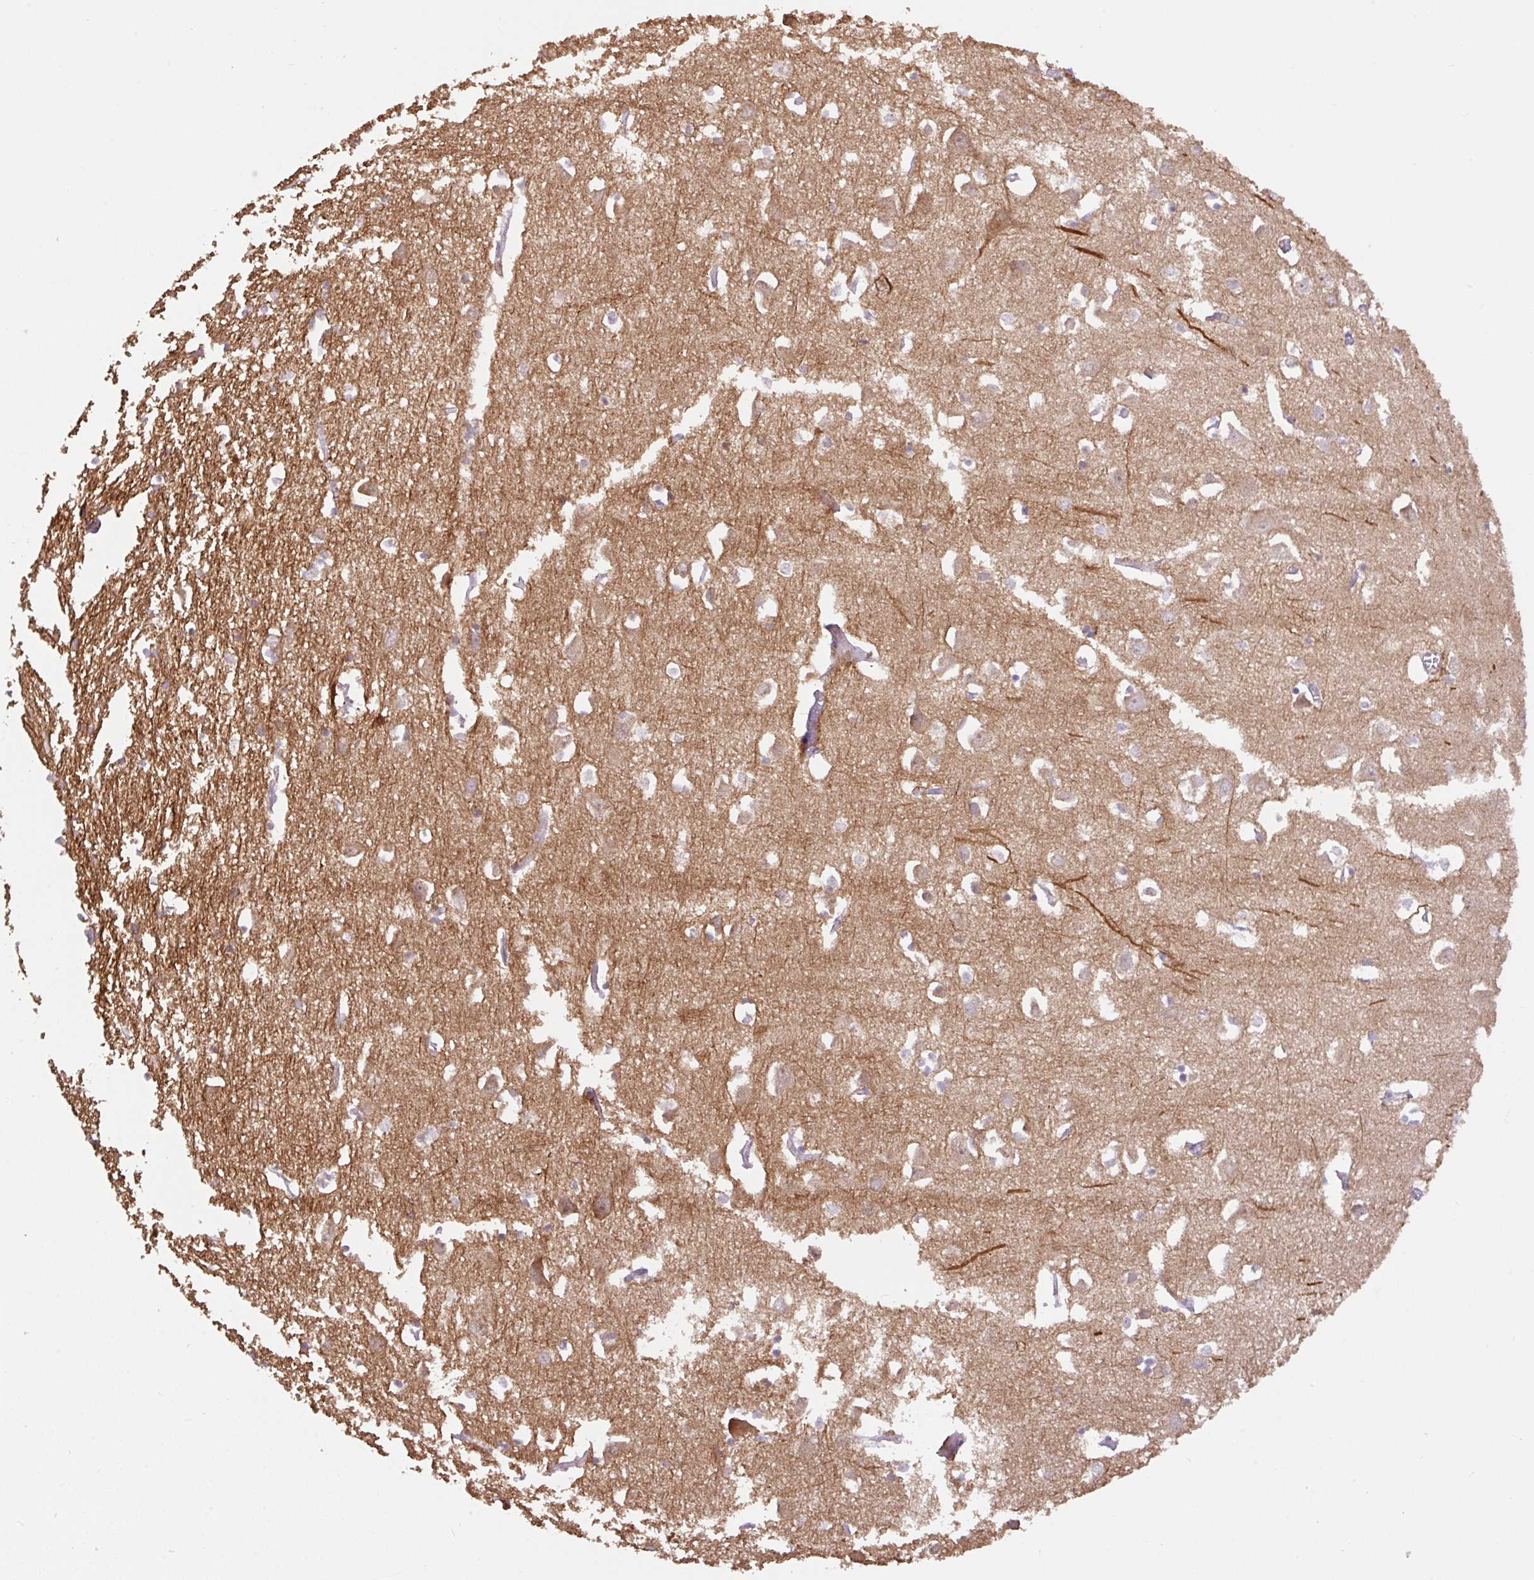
{"staining": {"intensity": "negative", "quantity": "none", "location": "none"}, "tissue": "cerebral cortex", "cell_type": "Endothelial cells", "image_type": "normal", "snomed": [{"axis": "morphology", "description": "Normal tissue, NOS"}, {"axis": "topography", "description": "Cerebral cortex"}], "caption": "Endothelial cells show no significant protein expression in unremarkable cerebral cortex. (DAB IHC, high magnification).", "gene": "COX8A", "patient": {"sex": "male", "age": 70}}